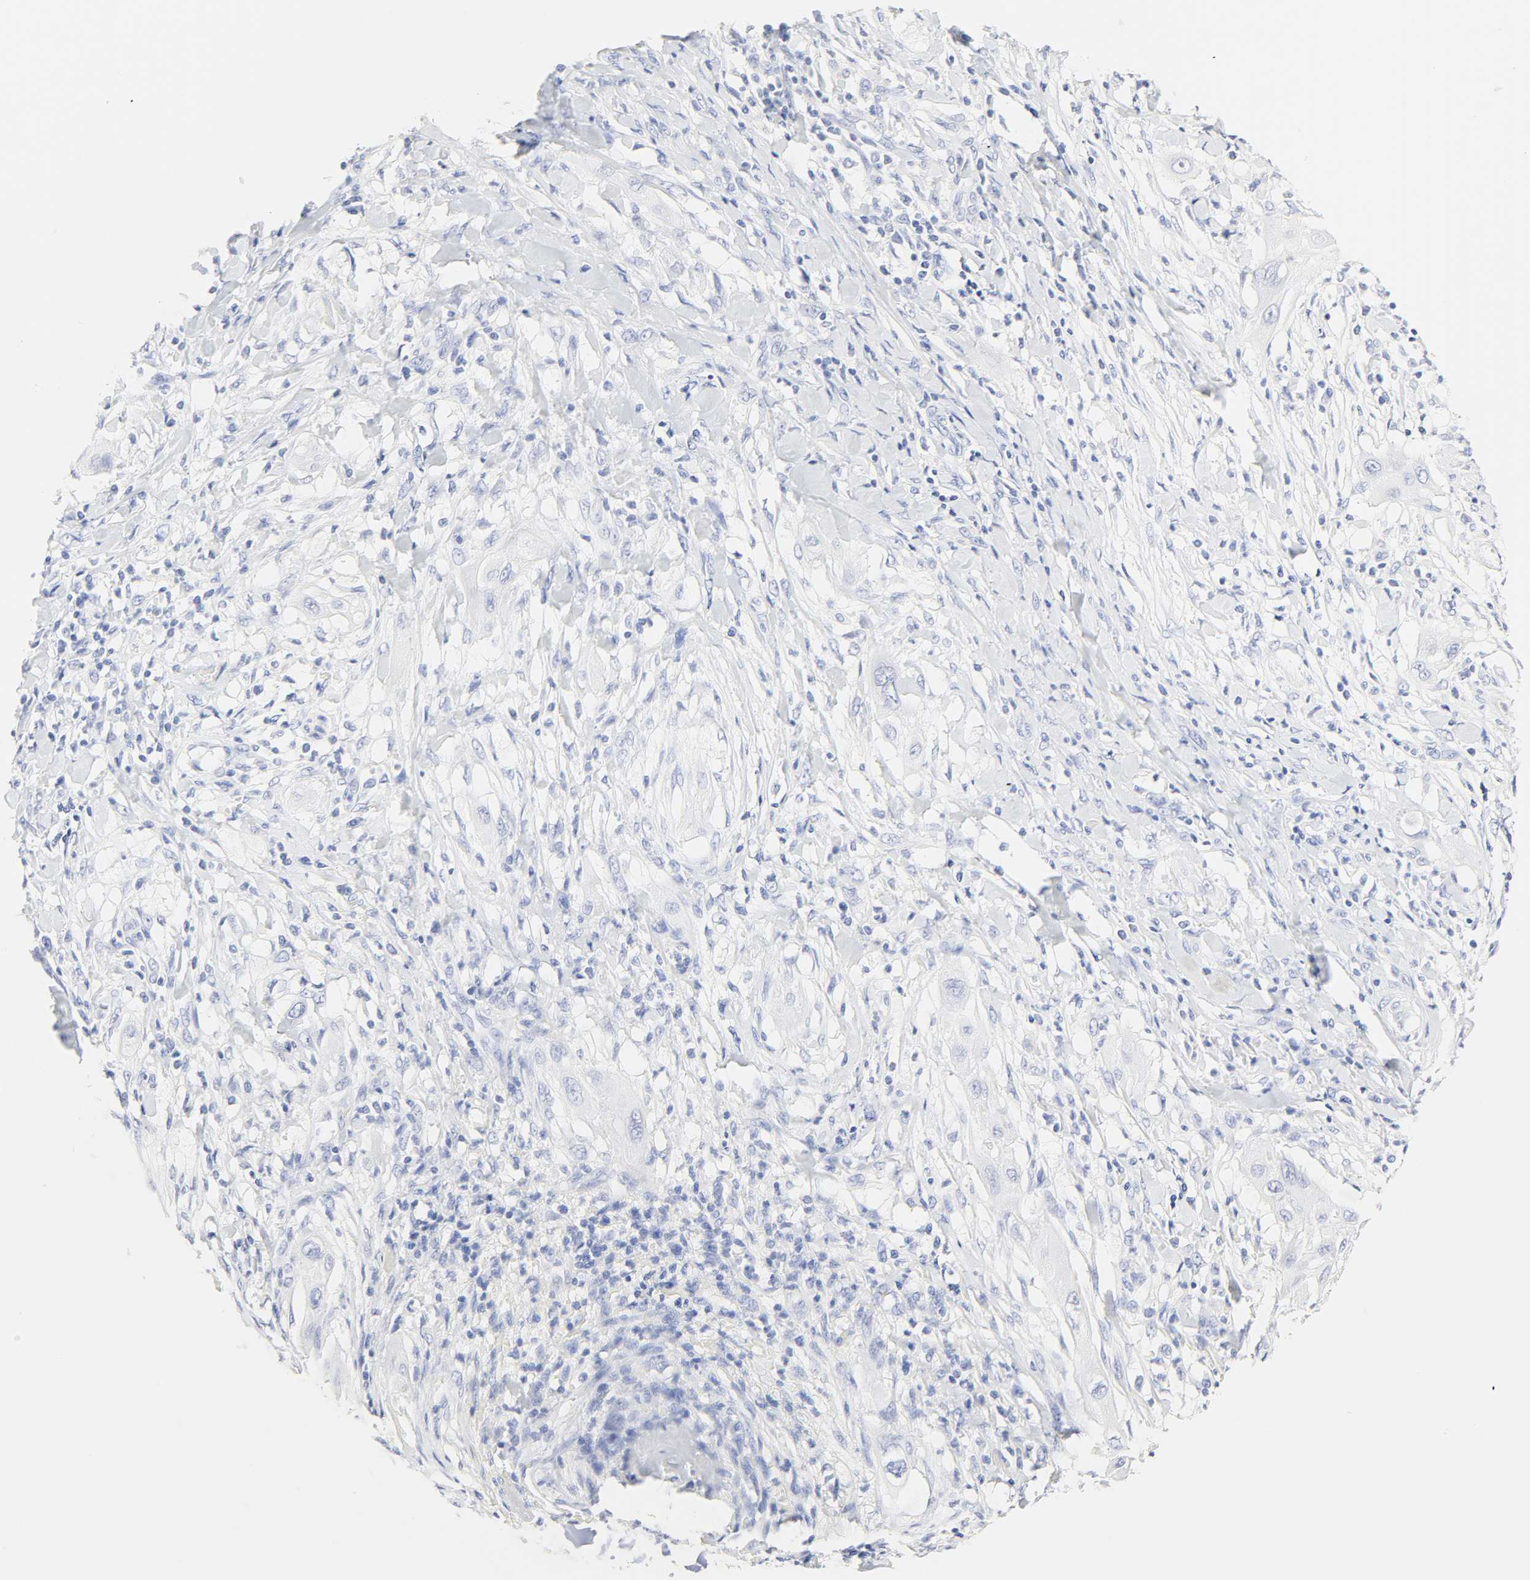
{"staining": {"intensity": "negative", "quantity": "none", "location": "none"}, "tissue": "lung cancer", "cell_type": "Tumor cells", "image_type": "cancer", "snomed": [{"axis": "morphology", "description": "Squamous cell carcinoma, NOS"}, {"axis": "topography", "description": "Lung"}], "caption": "IHC of human lung squamous cell carcinoma displays no staining in tumor cells. (Immunohistochemistry (ihc), brightfield microscopy, high magnification).", "gene": "SLCO1B3", "patient": {"sex": "female", "age": 47}}